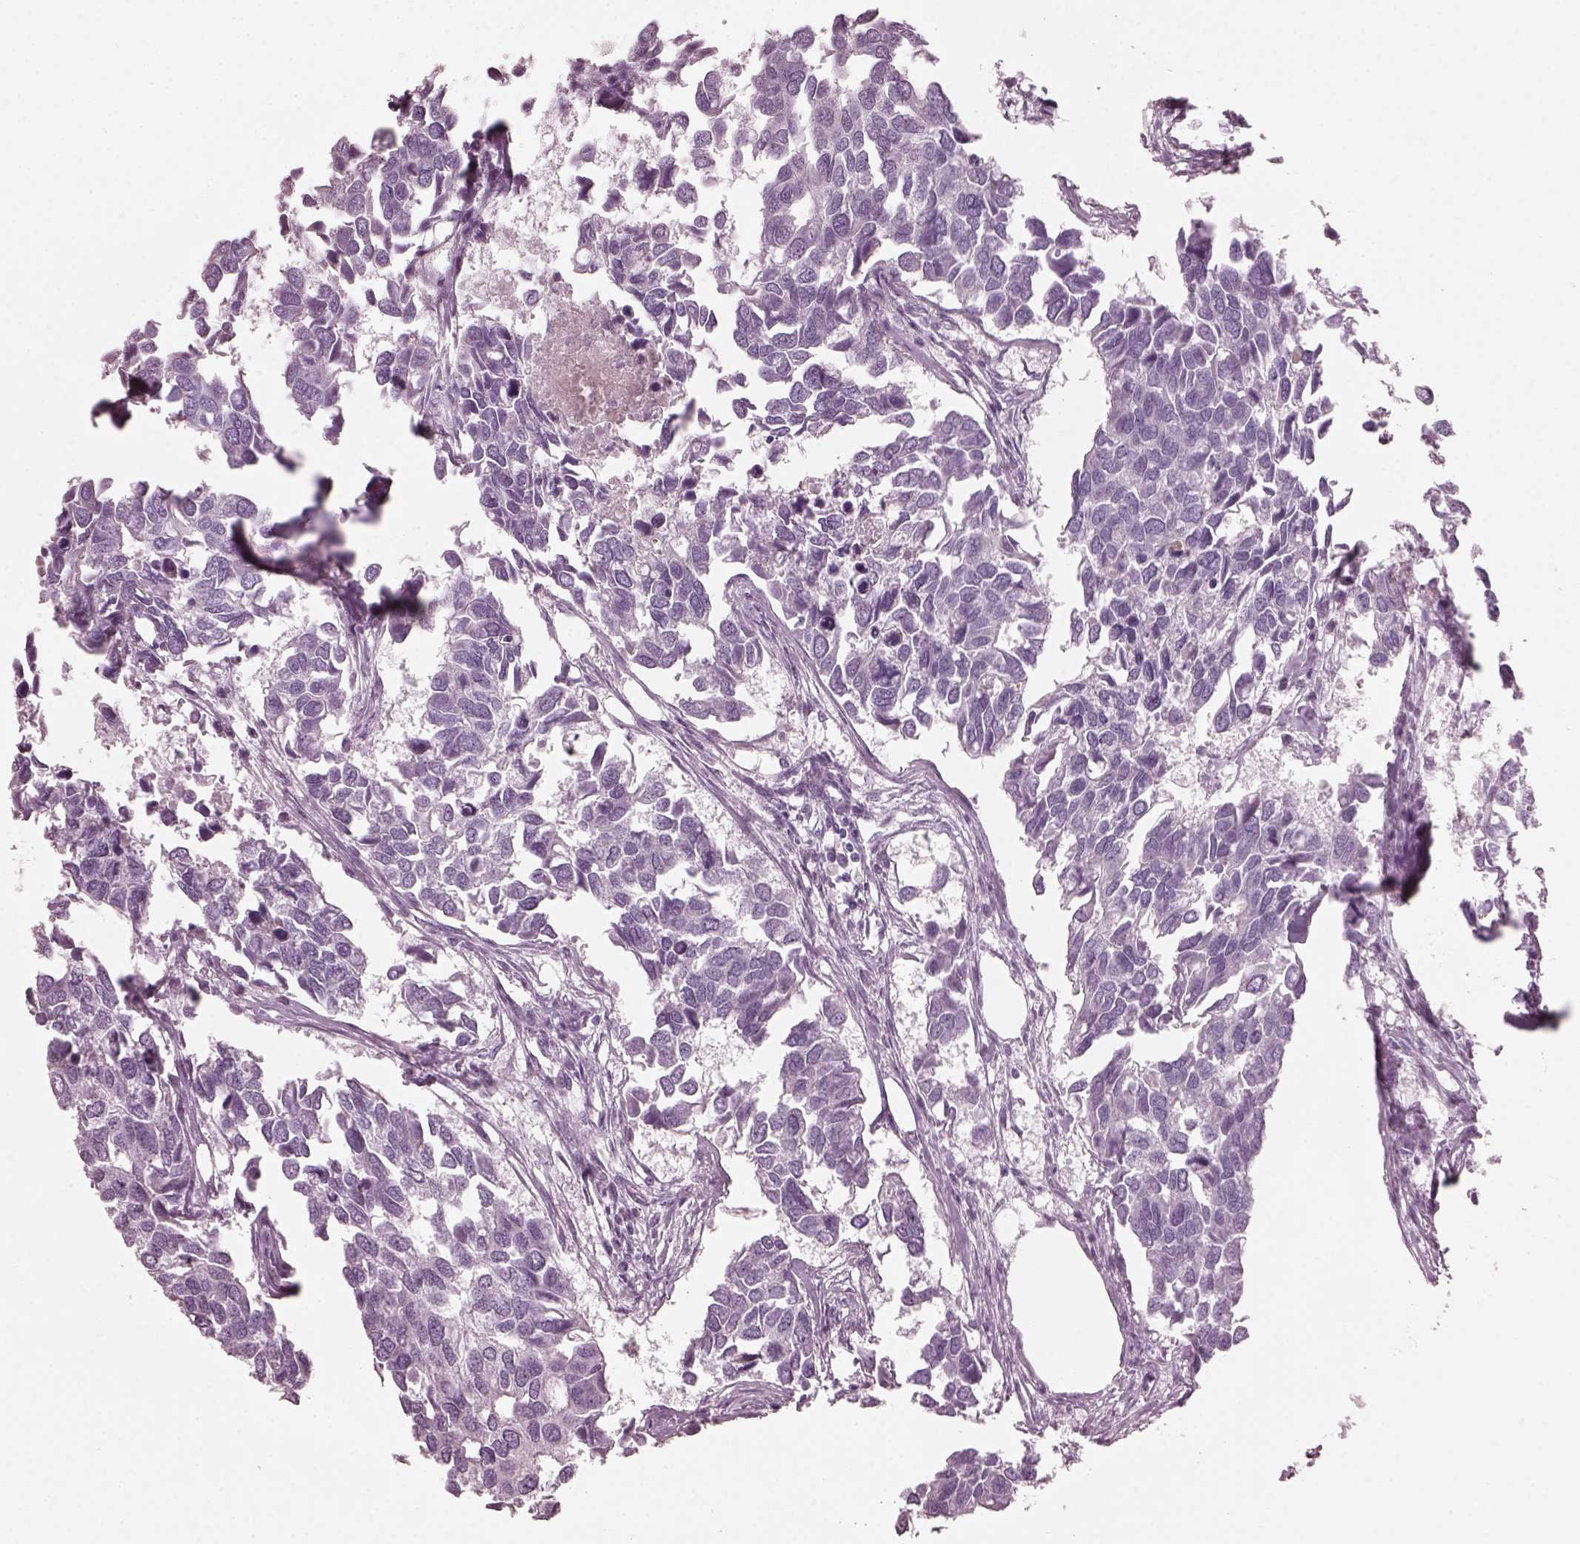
{"staining": {"intensity": "negative", "quantity": "none", "location": "none"}, "tissue": "breast cancer", "cell_type": "Tumor cells", "image_type": "cancer", "snomed": [{"axis": "morphology", "description": "Duct carcinoma"}, {"axis": "topography", "description": "Breast"}], "caption": "The immunohistochemistry image has no significant staining in tumor cells of intraductal carcinoma (breast) tissue.", "gene": "HYDIN", "patient": {"sex": "female", "age": 83}}